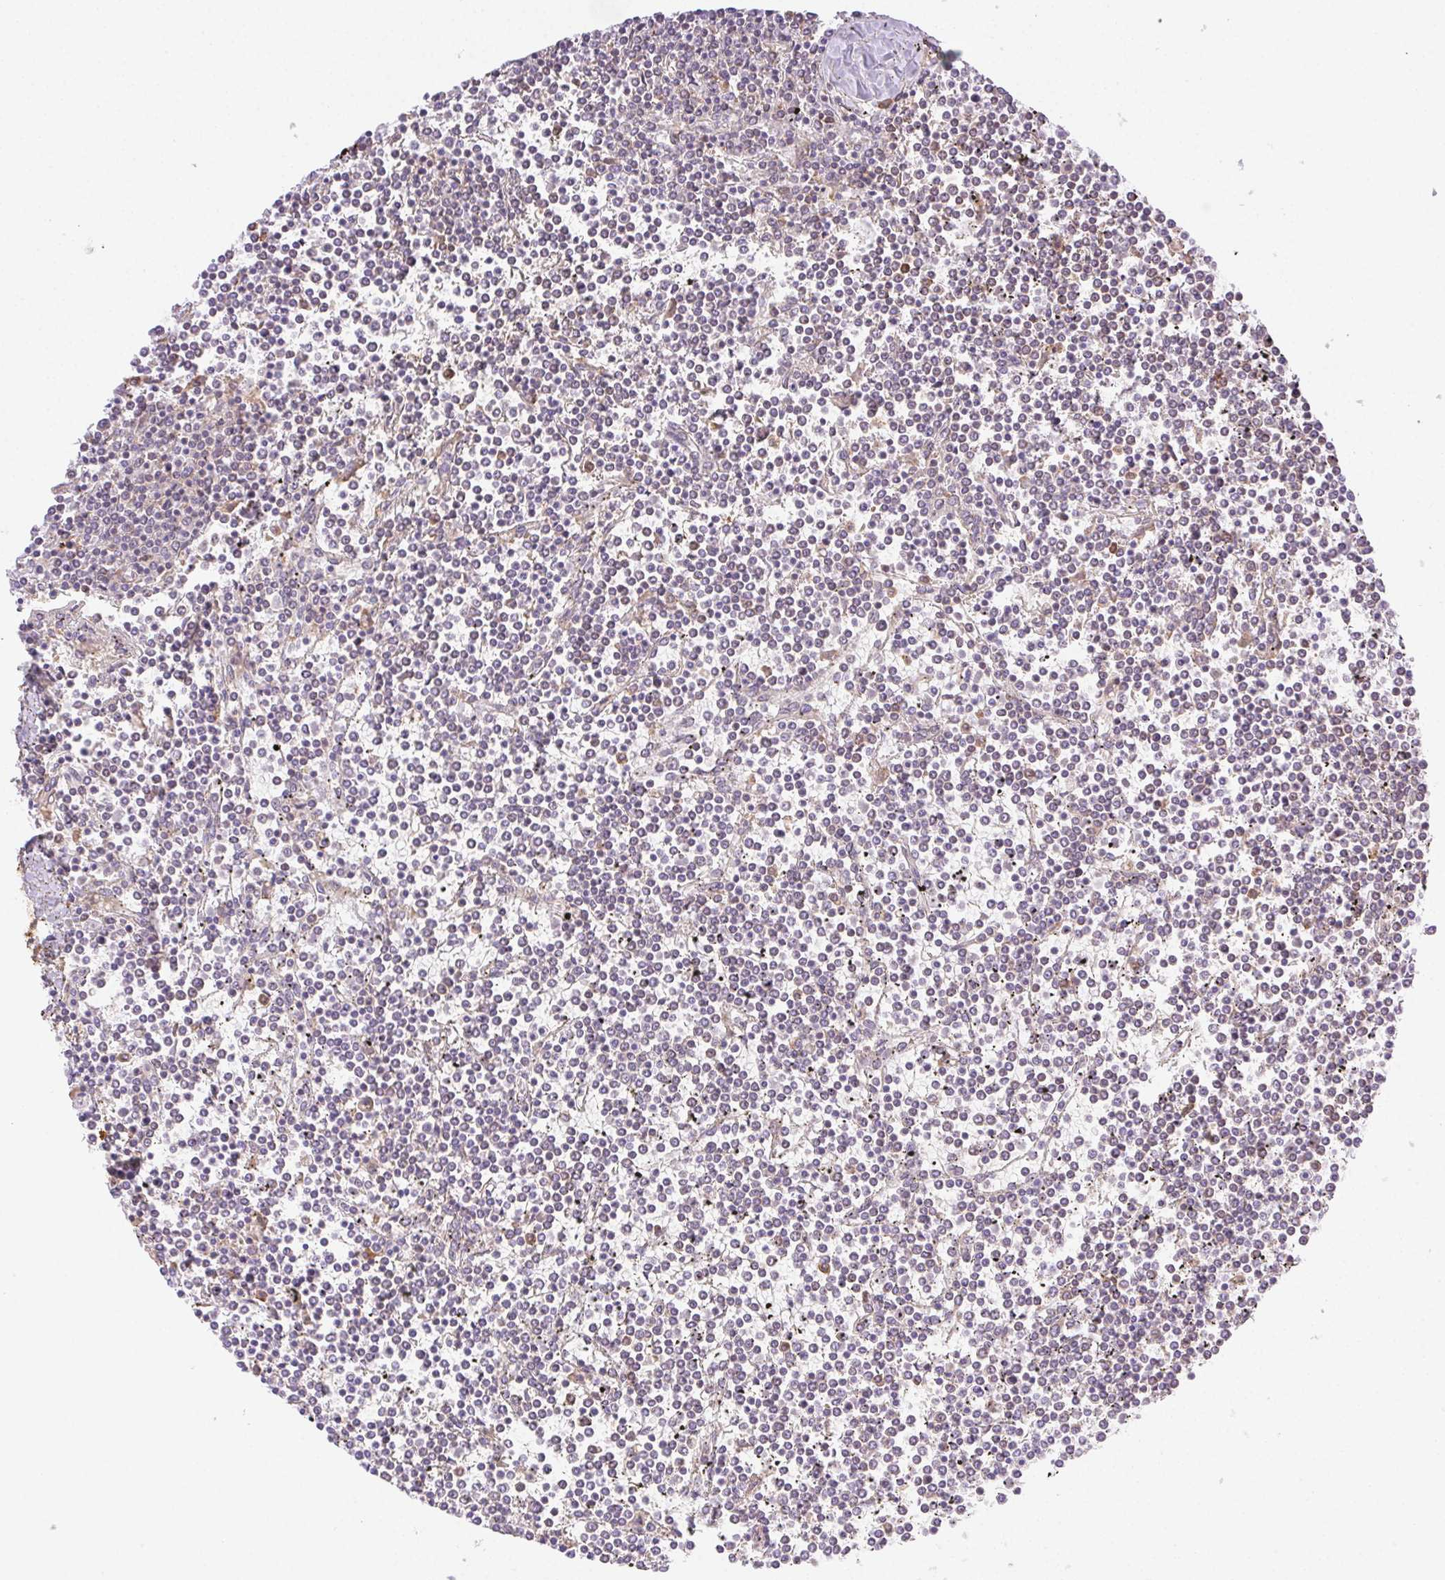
{"staining": {"intensity": "negative", "quantity": "none", "location": "none"}, "tissue": "lymphoma", "cell_type": "Tumor cells", "image_type": "cancer", "snomed": [{"axis": "morphology", "description": "Malignant lymphoma, non-Hodgkin's type, Low grade"}, {"axis": "topography", "description": "Spleen"}], "caption": "Immunohistochemistry histopathology image of malignant lymphoma, non-Hodgkin's type (low-grade) stained for a protein (brown), which demonstrates no expression in tumor cells. The staining was performed using DAB to visualize the protein expression in brown, while the nuclei were stained in blue with hematoxylin (Magnification: 20x).", "gene": "ENTREP1", "patient": {"sex": "female", "age": 19}}